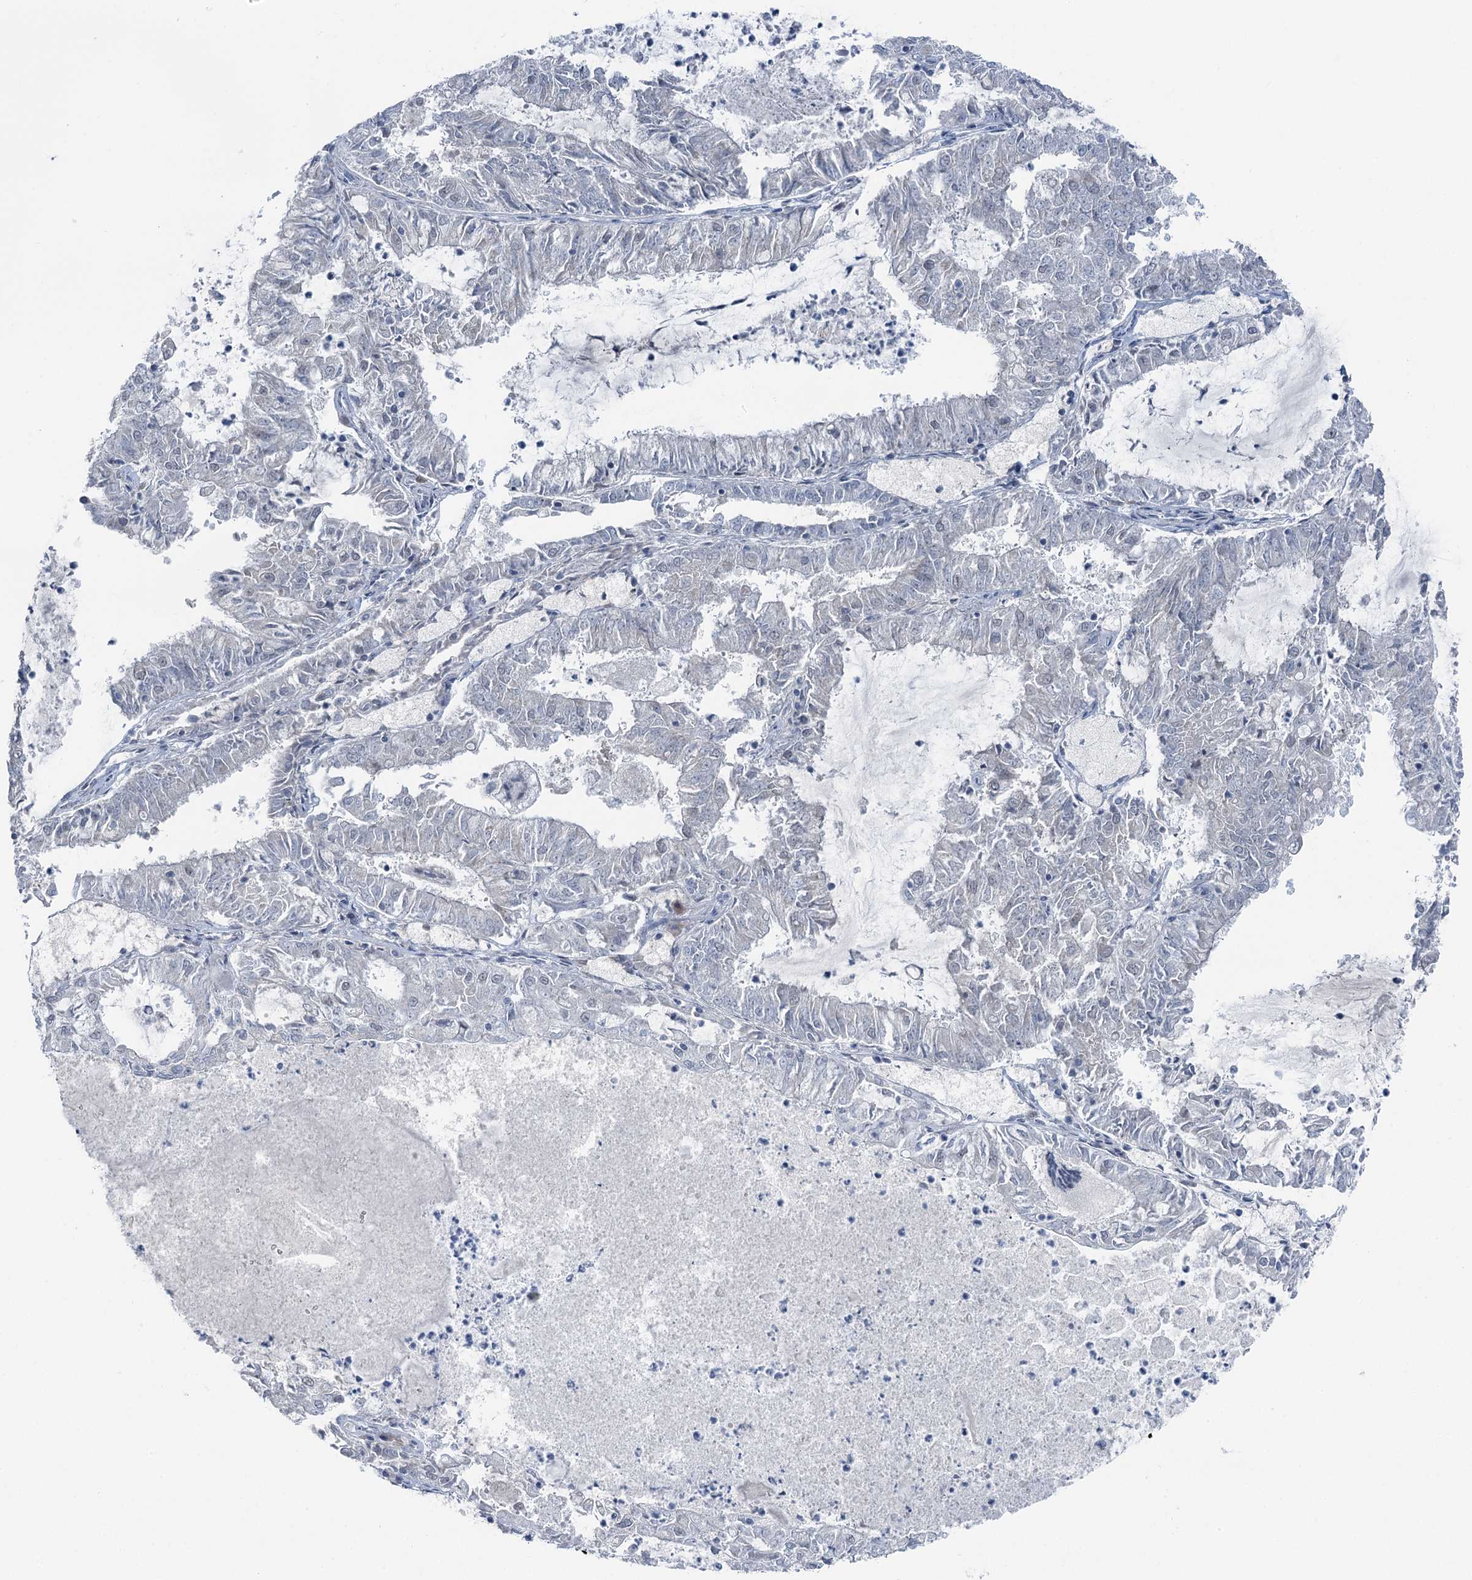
{"staining": {"intensity": "negative", "quantity": "none", "location": "none"}, "tissue": "endometrial cancer", "cell_type": "Tumor cells", "image_type": "cancer", "snomed": [{"axis": "morphology", "description": "Adenocarcinoma, NOS"}, {"axis": "topography", "description": "Endometrium"}], "caption": "Immunohistochemistry (IHC) micrograph of endometrial cancer (adenocarcinoma) stained for a protein (brown), which displays no positivity in tumor cells.", "gene": "STEEP1", "patient": {"sex": "female", "age": 57}}